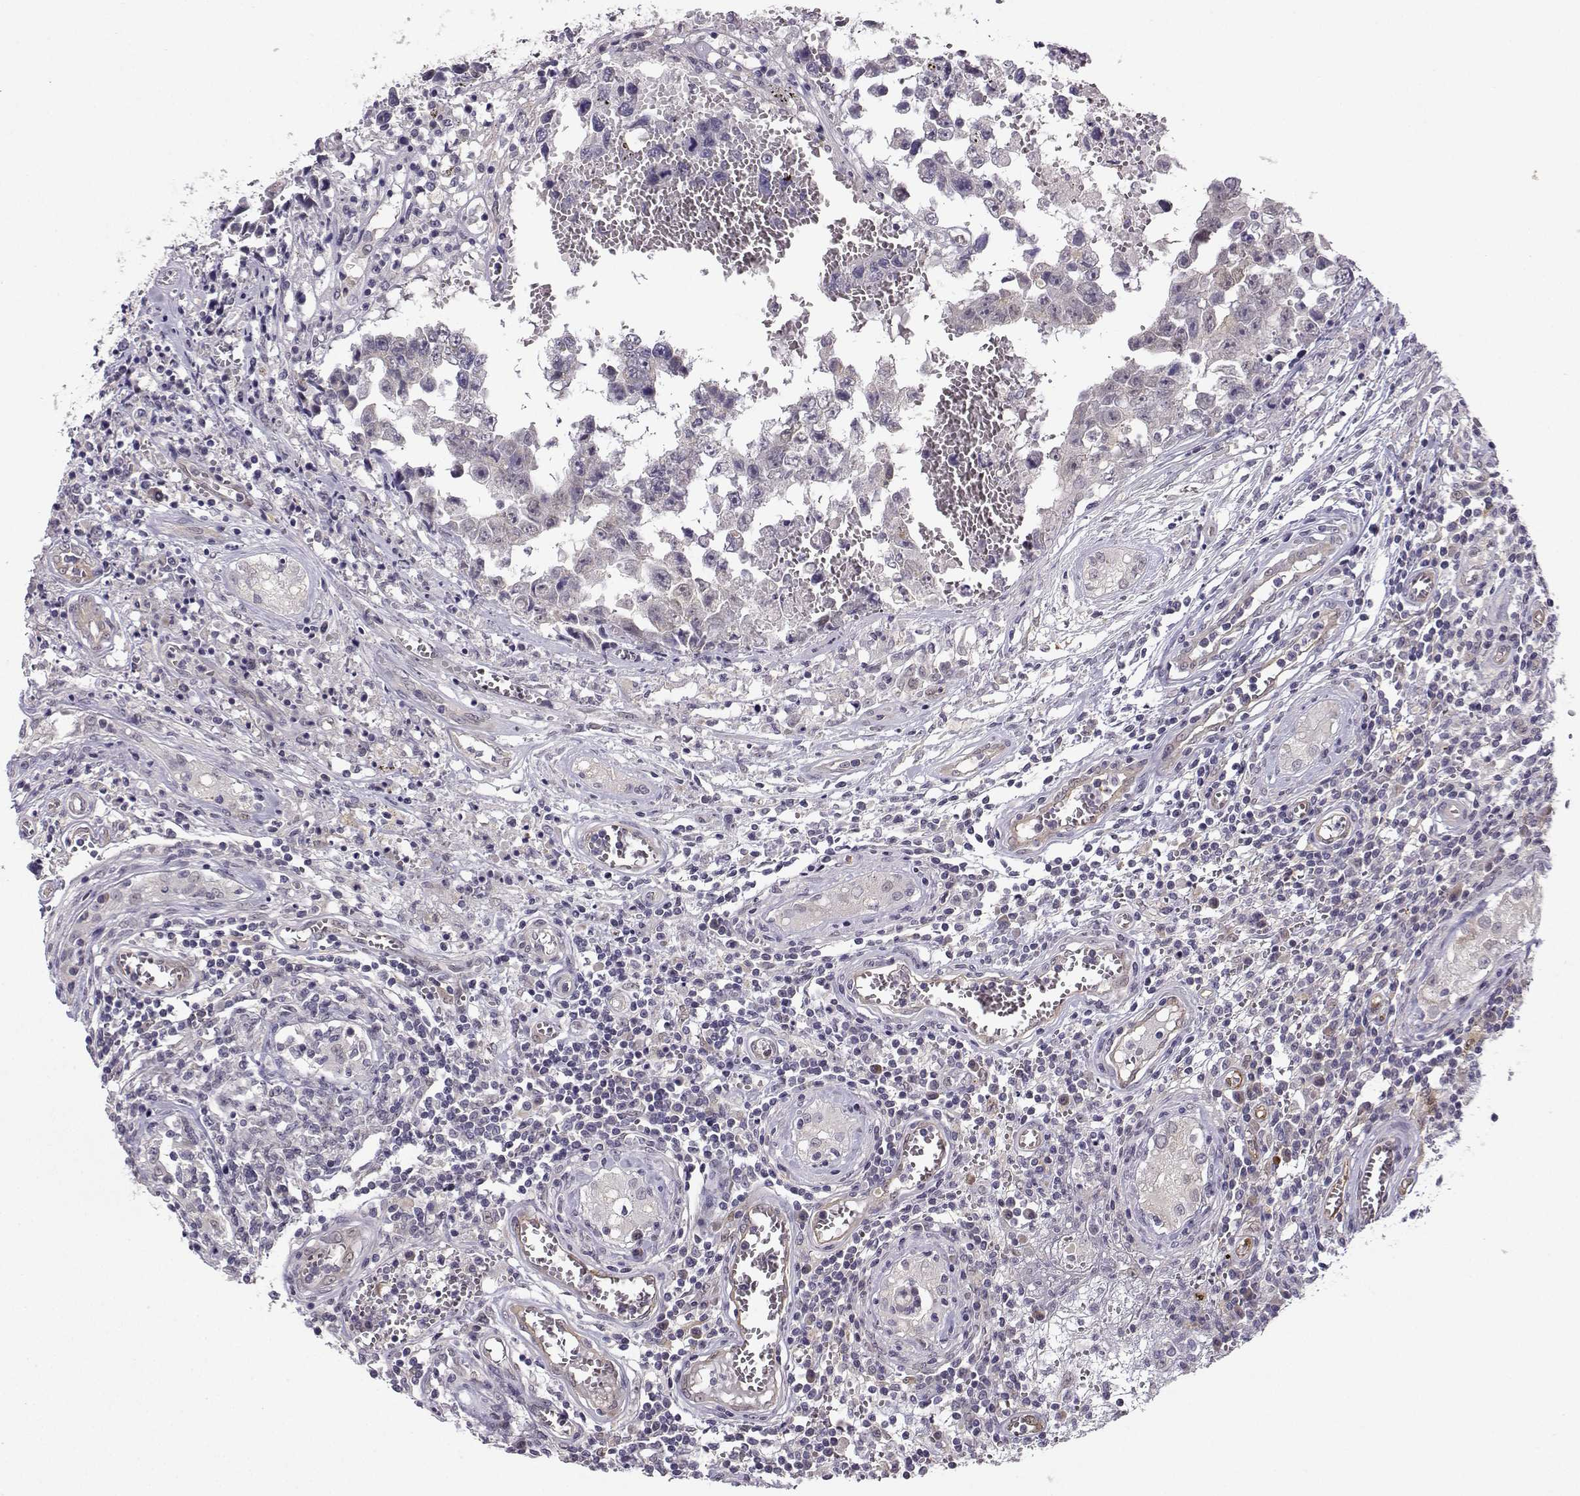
{"staining": {"intensity": "negative", "quantity": "none", "location": "none"}, "tissue": "testis cancer", "cell_type": "Tumor cells", "image_type": "cancer", "snomed": [{"axis": "morphology", "description": "Carcinoma, Embryonal, NOS"}, {"axis": "topography", "description": "Testis"}], "caption": "The photomicrograph exhibits no staining of tumor cells in testis cancer. The staining was performed using DAB to visualize the protein expression in brown, while the nuclei were stained in blue with hematoxylin (Magnification: 20x).", "gene": "NQO1", "patient": {"sex": "male", "age": 36}}